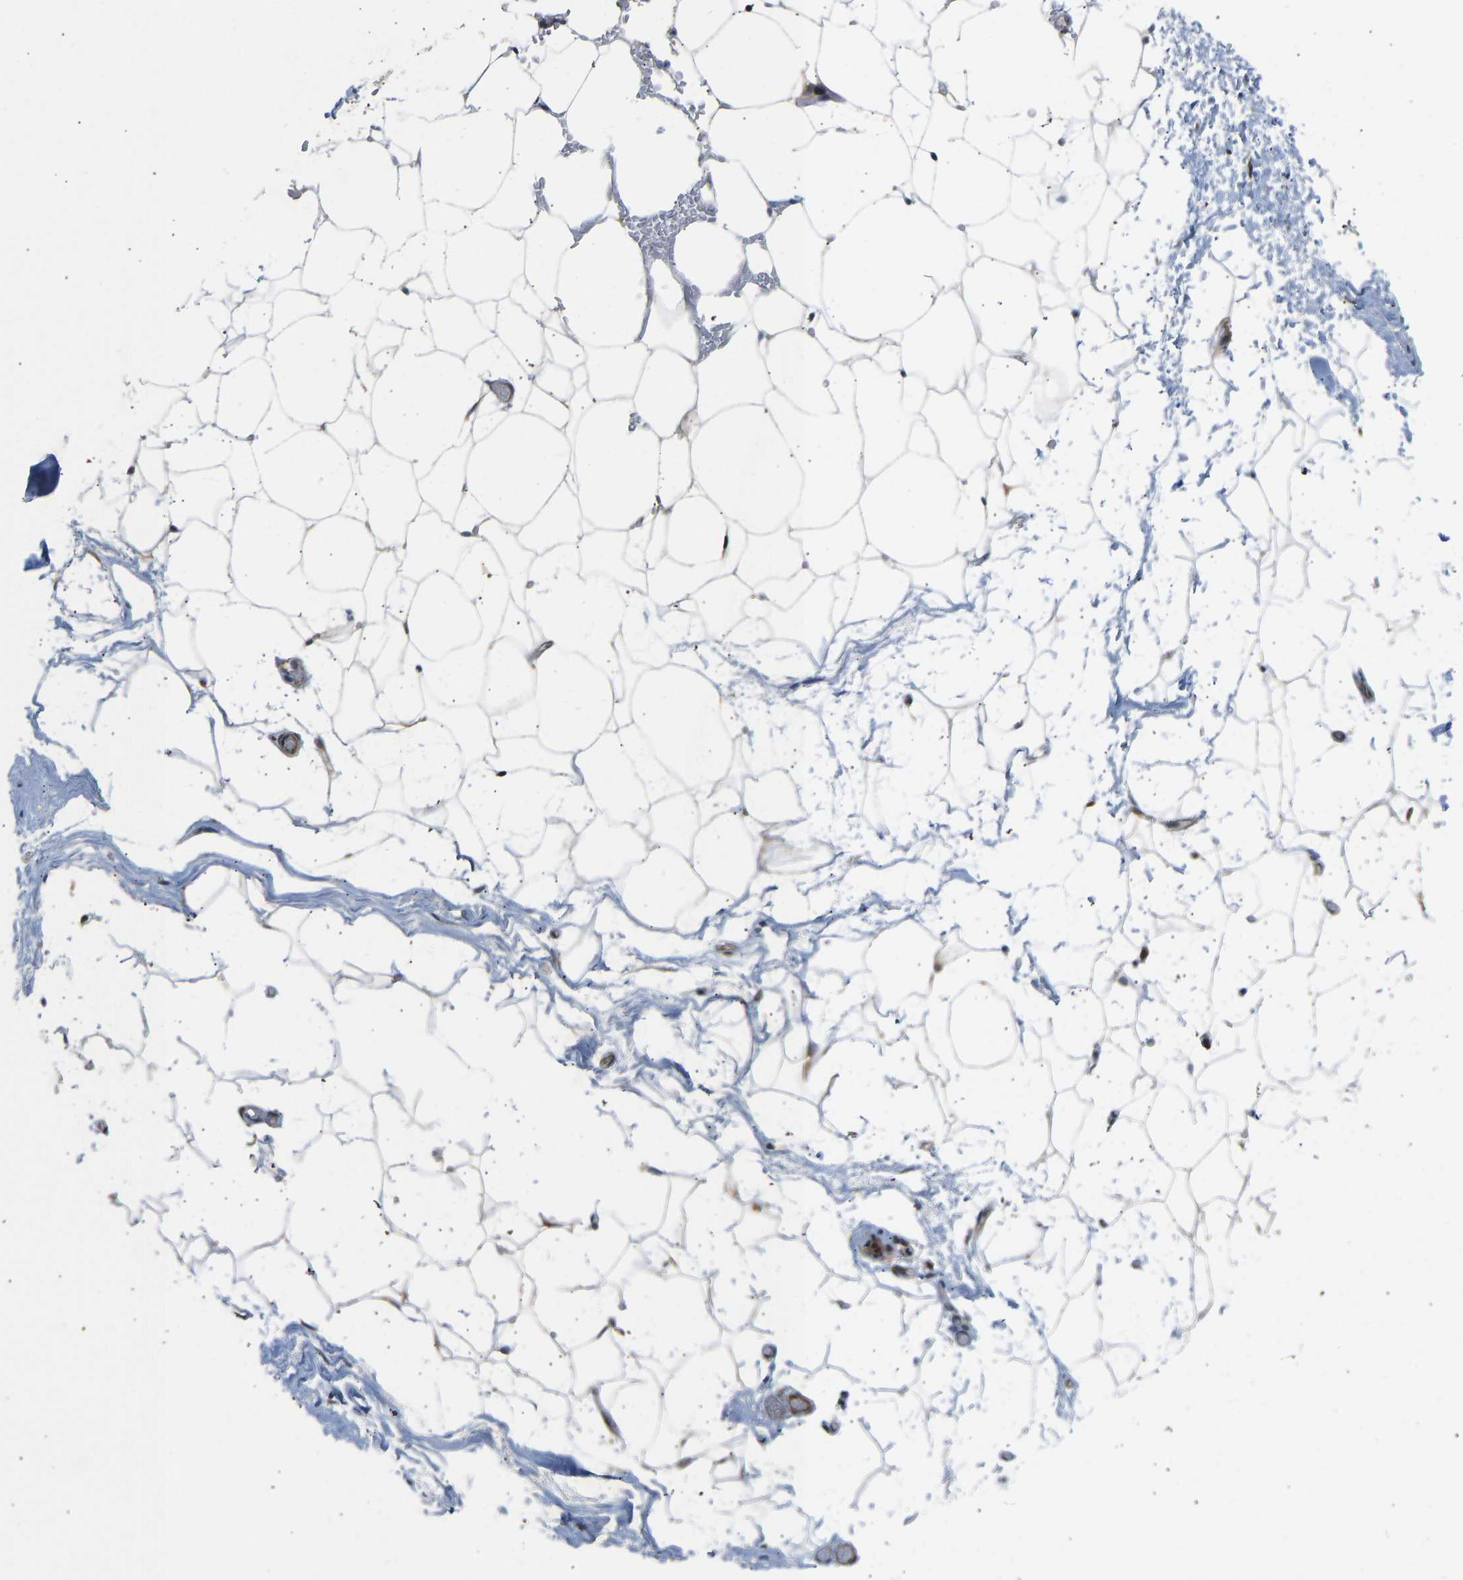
{"staining": {"intensity": "weak", "quantity": "25%-75%", "location": "cytoplasmic/membranous"}, "tissue": "adipose tissue", "cell_type": "Adipocytes", "image_type": "normal", "snomed": [{"axis": "morphology", "description": "Normal tissue, NOS"}, {"axis": "topography", "description": "Breast"}, {"axis": "topography", "description": "Soft tissue"}], "caption": "Adipocytes display low levels of weak cytoplasmic/membranous positivity in approximately 25%-75% of cells in normal adipose tissue.", "gene": "BAG1", "patient": {"sex": "female", "age": 75}}